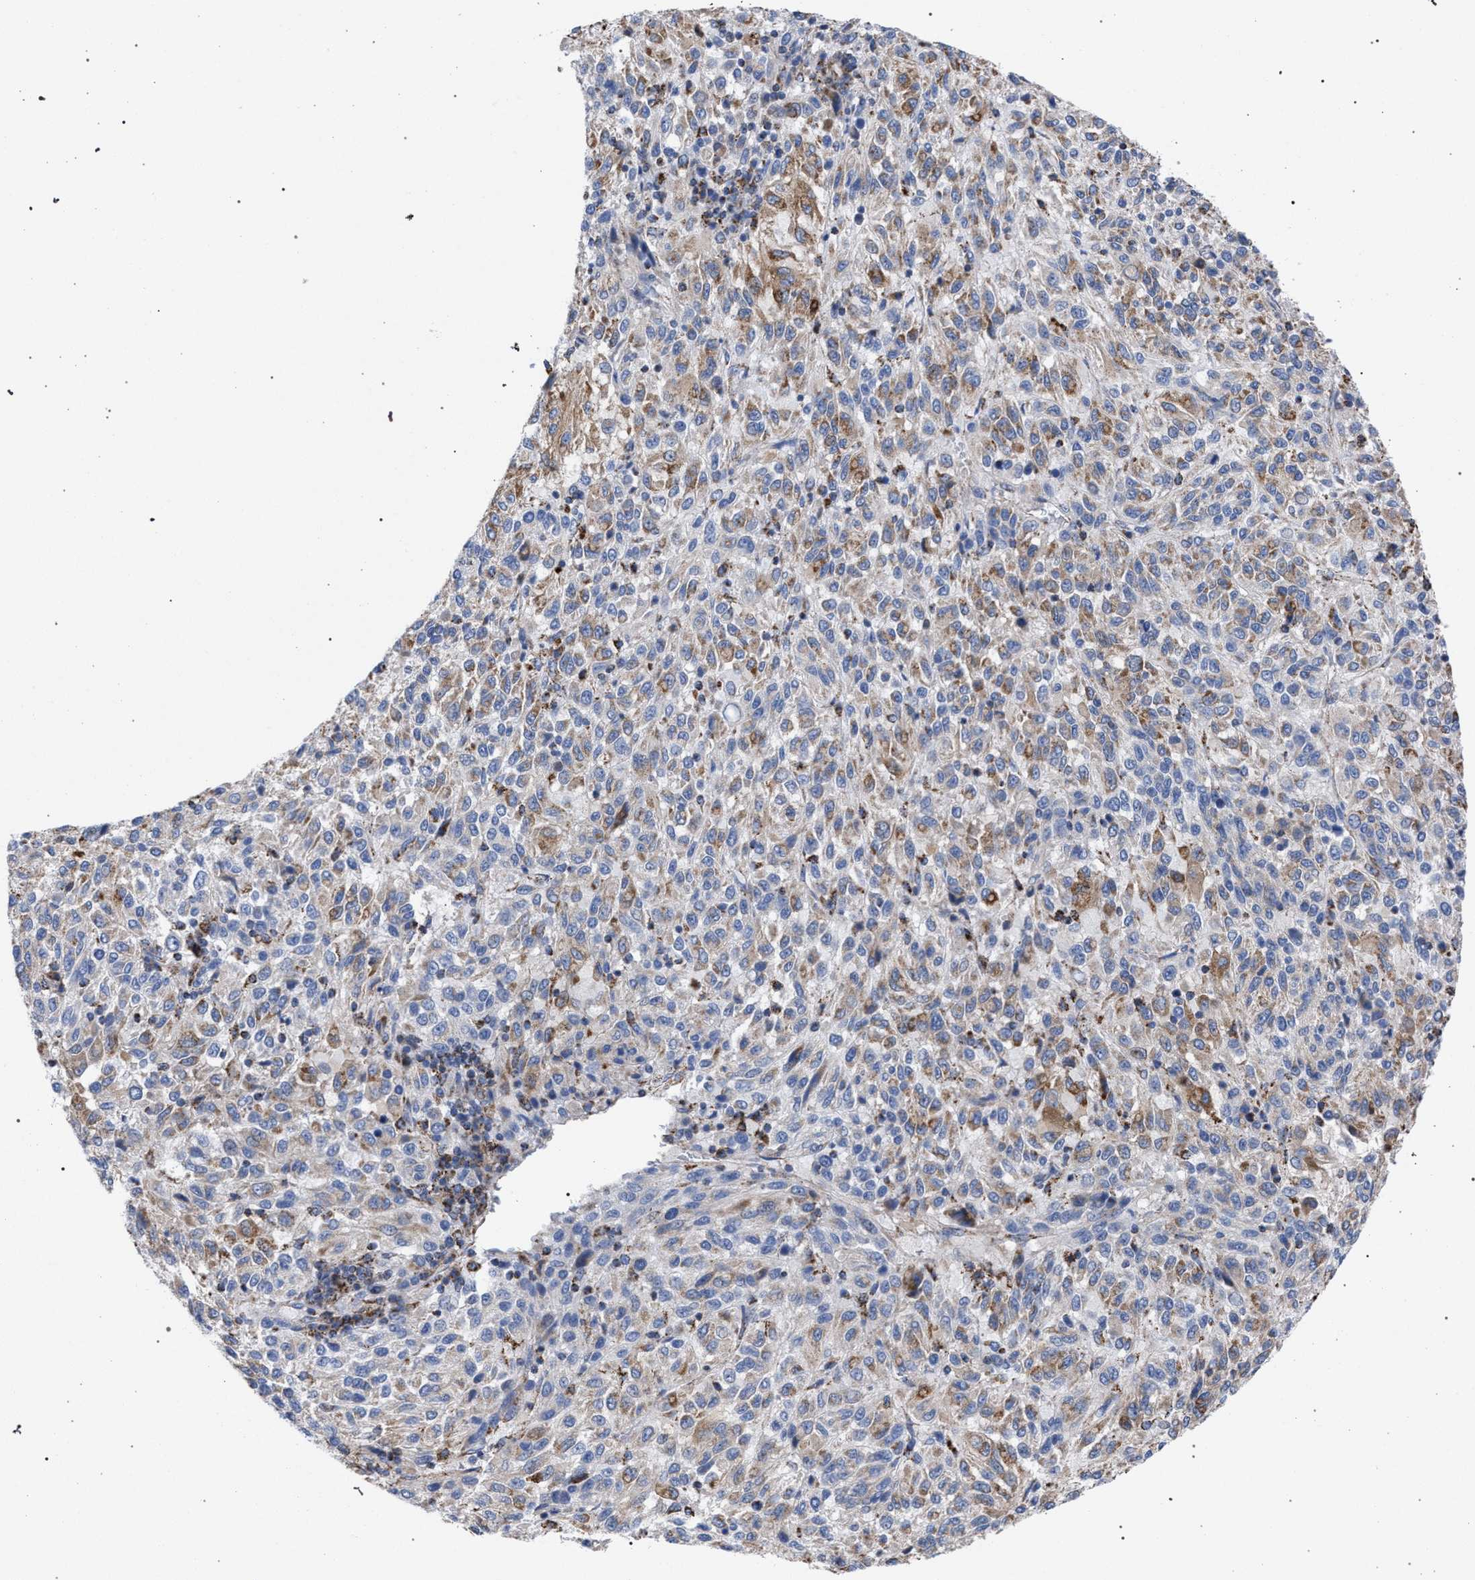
{"staining": {"intensity": "moderate", "quantity": "<25%", "location": "cytoplasmic/membranous"}, "tissue": "melanoma", "cell_type": "Tumor cells", "image_type": "cancer", "snomed": [{"axis": "morphology", "description": "Malignant melanoma, Metastatic site"}, {"axis": "topography", "description": "Lung"}], "caption": "Malignant melanoma (metastatic site) was stained to show a protein in brown. There is low levels of moderate cytoplasmic/membranous staining in approximately <25% of tumor cells. Nuclei are stained in blue.", "gene": "ACADS", "patient": {"sex": "male", "age": 64}}